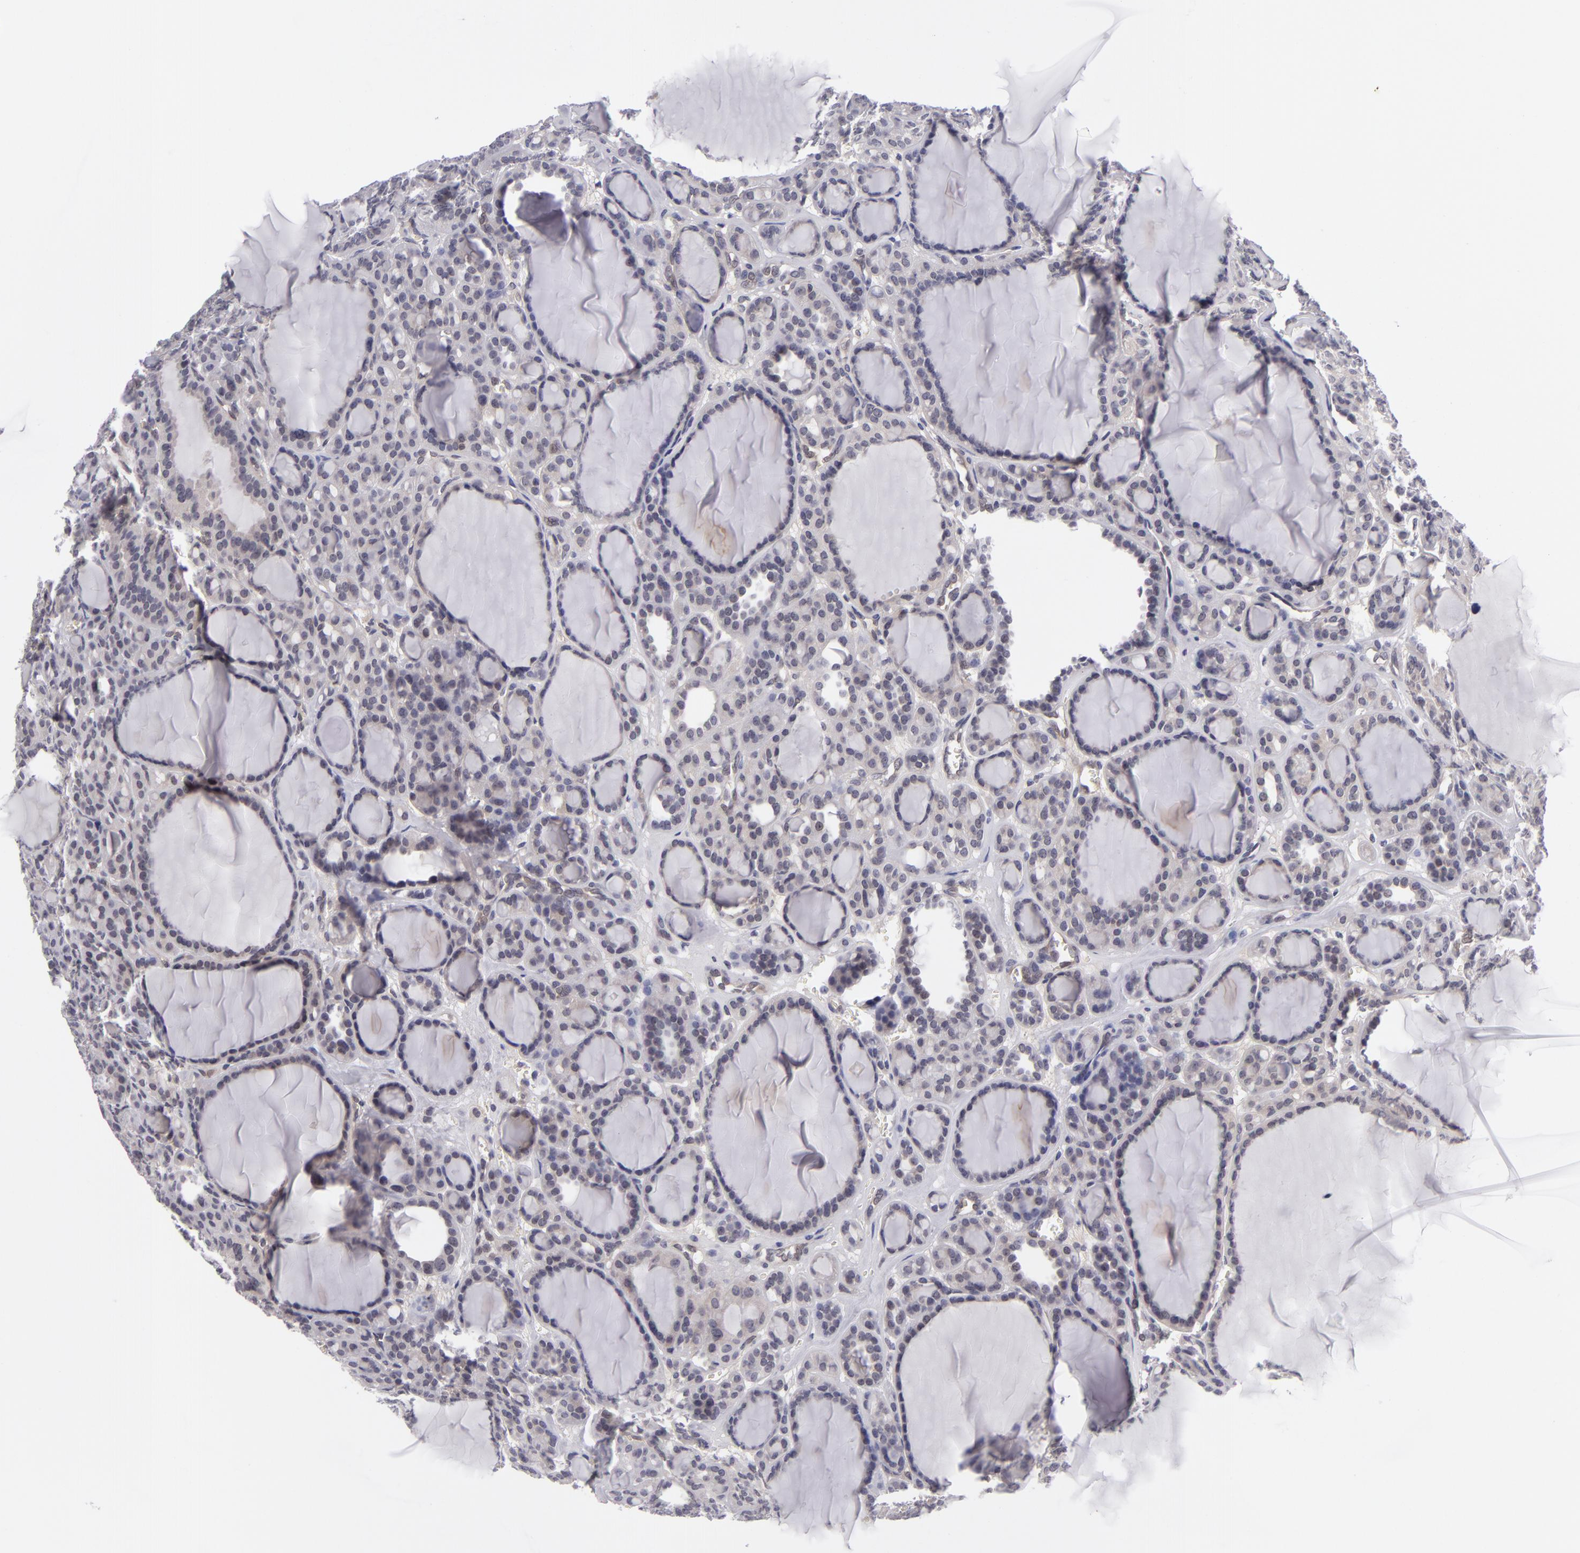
{"staining": {"intensity": "weak", "quantity": "<25%", "location": "cytoplasmic/membranous"}, "tissue": "thyroid cancer", "cell_type": "Tumor cells", "image_type": "cancer", "snomed": [{"axis": "morphology", "description": "Follicular adenoma carcinoma, NOS"}, {"axis": "topography", "description": "Thyroid gland"}], "caption": "Tumor cells are negative for brown protein staining in thyroid cancer (follicular adenoma carcinoma).", "gene": "BCL10", "patient": {"sex": "female", "age": 71}}